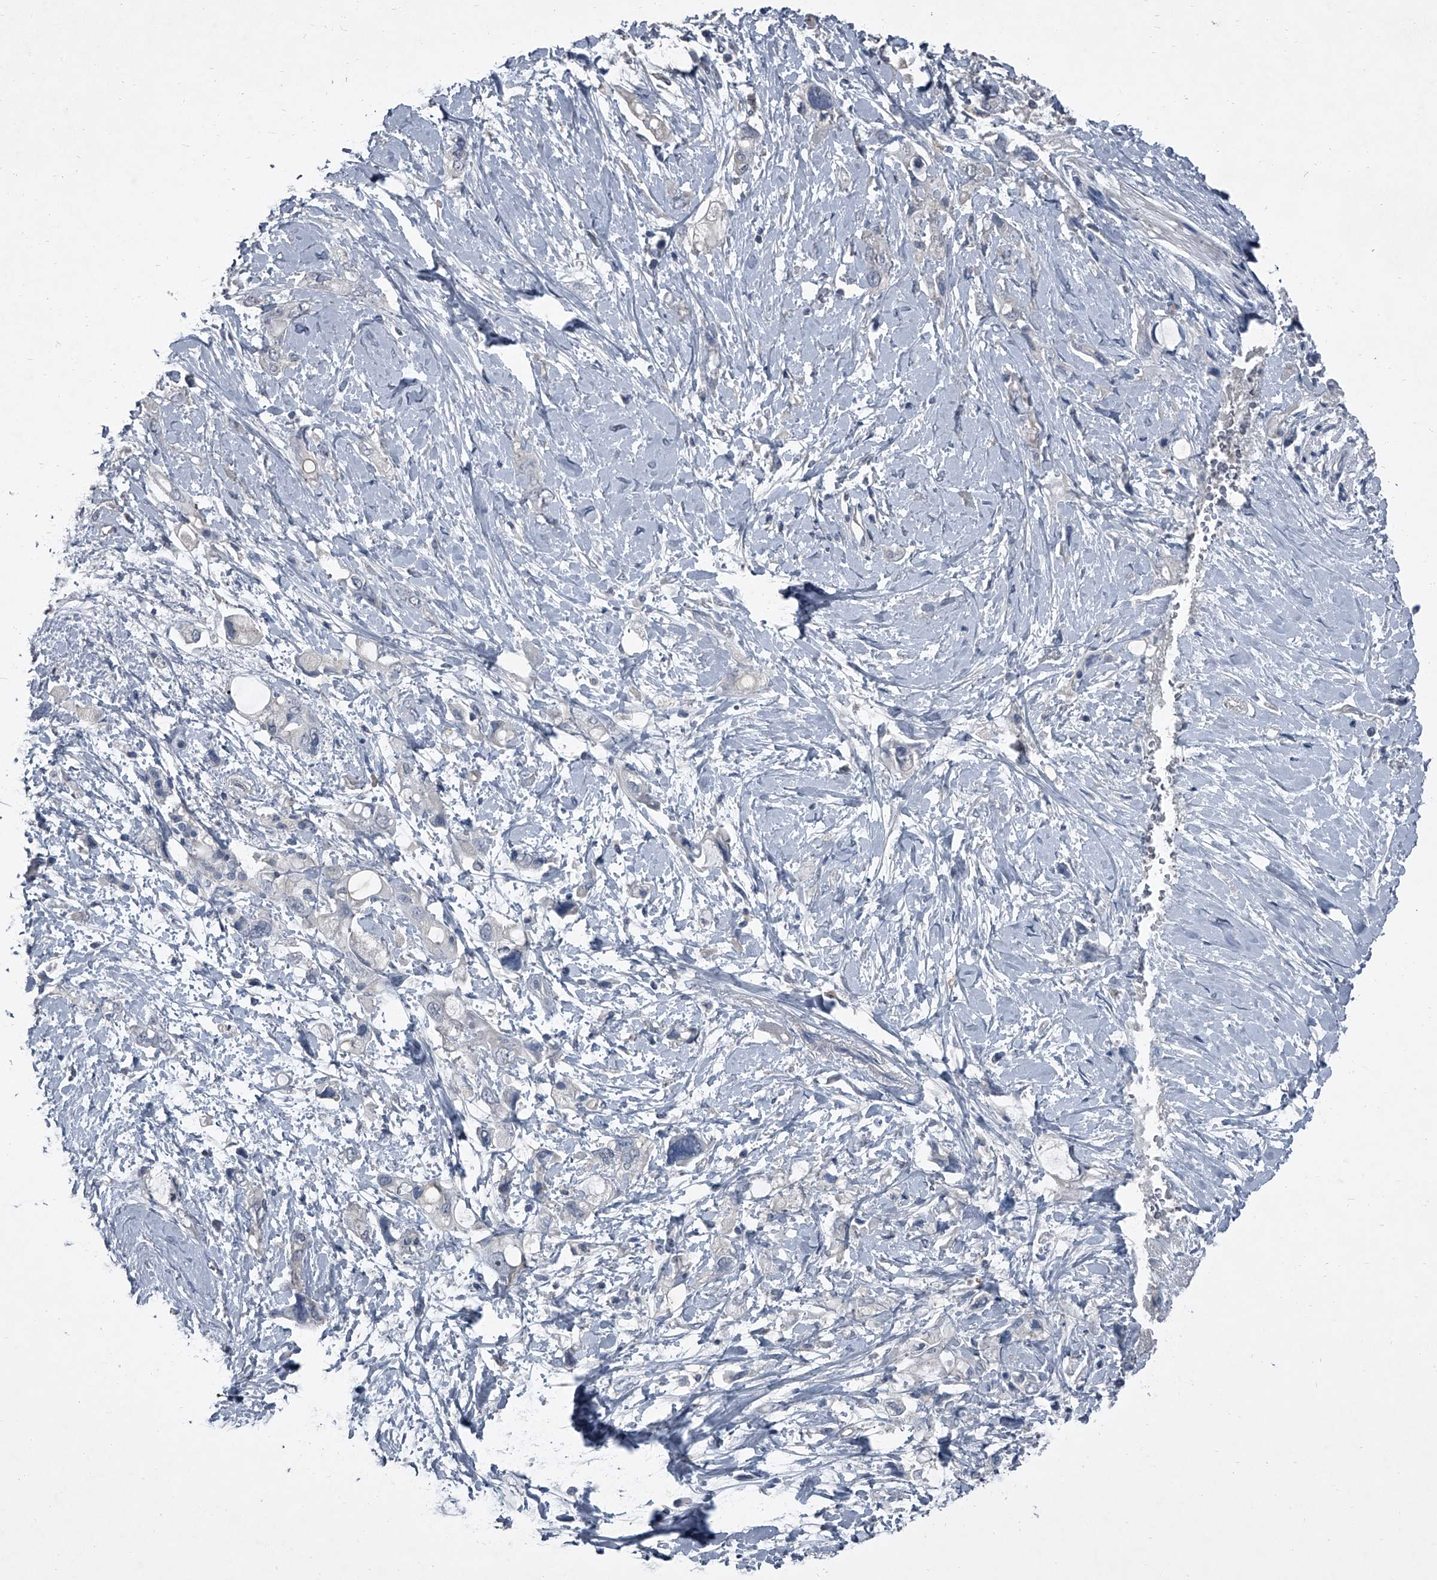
{"staining": {"intensity": "negative", "quantity": "none", "location": "none"}, "tissue": "pancreatic cancer", "cell_type": "Tumor cells", "image_type": "cancer", "snomed": [{"axis": "morphology", "description": "Adenocarcinoma, NOS"}, {"axis": "topography", "description": "Pancreas"}], "caption": "Tumor cells are negative for protein expression in human adenocarcinoma (pancreatic).", "gene": "HEPHL1", "patient": {"sex": "female", "age": 56}}